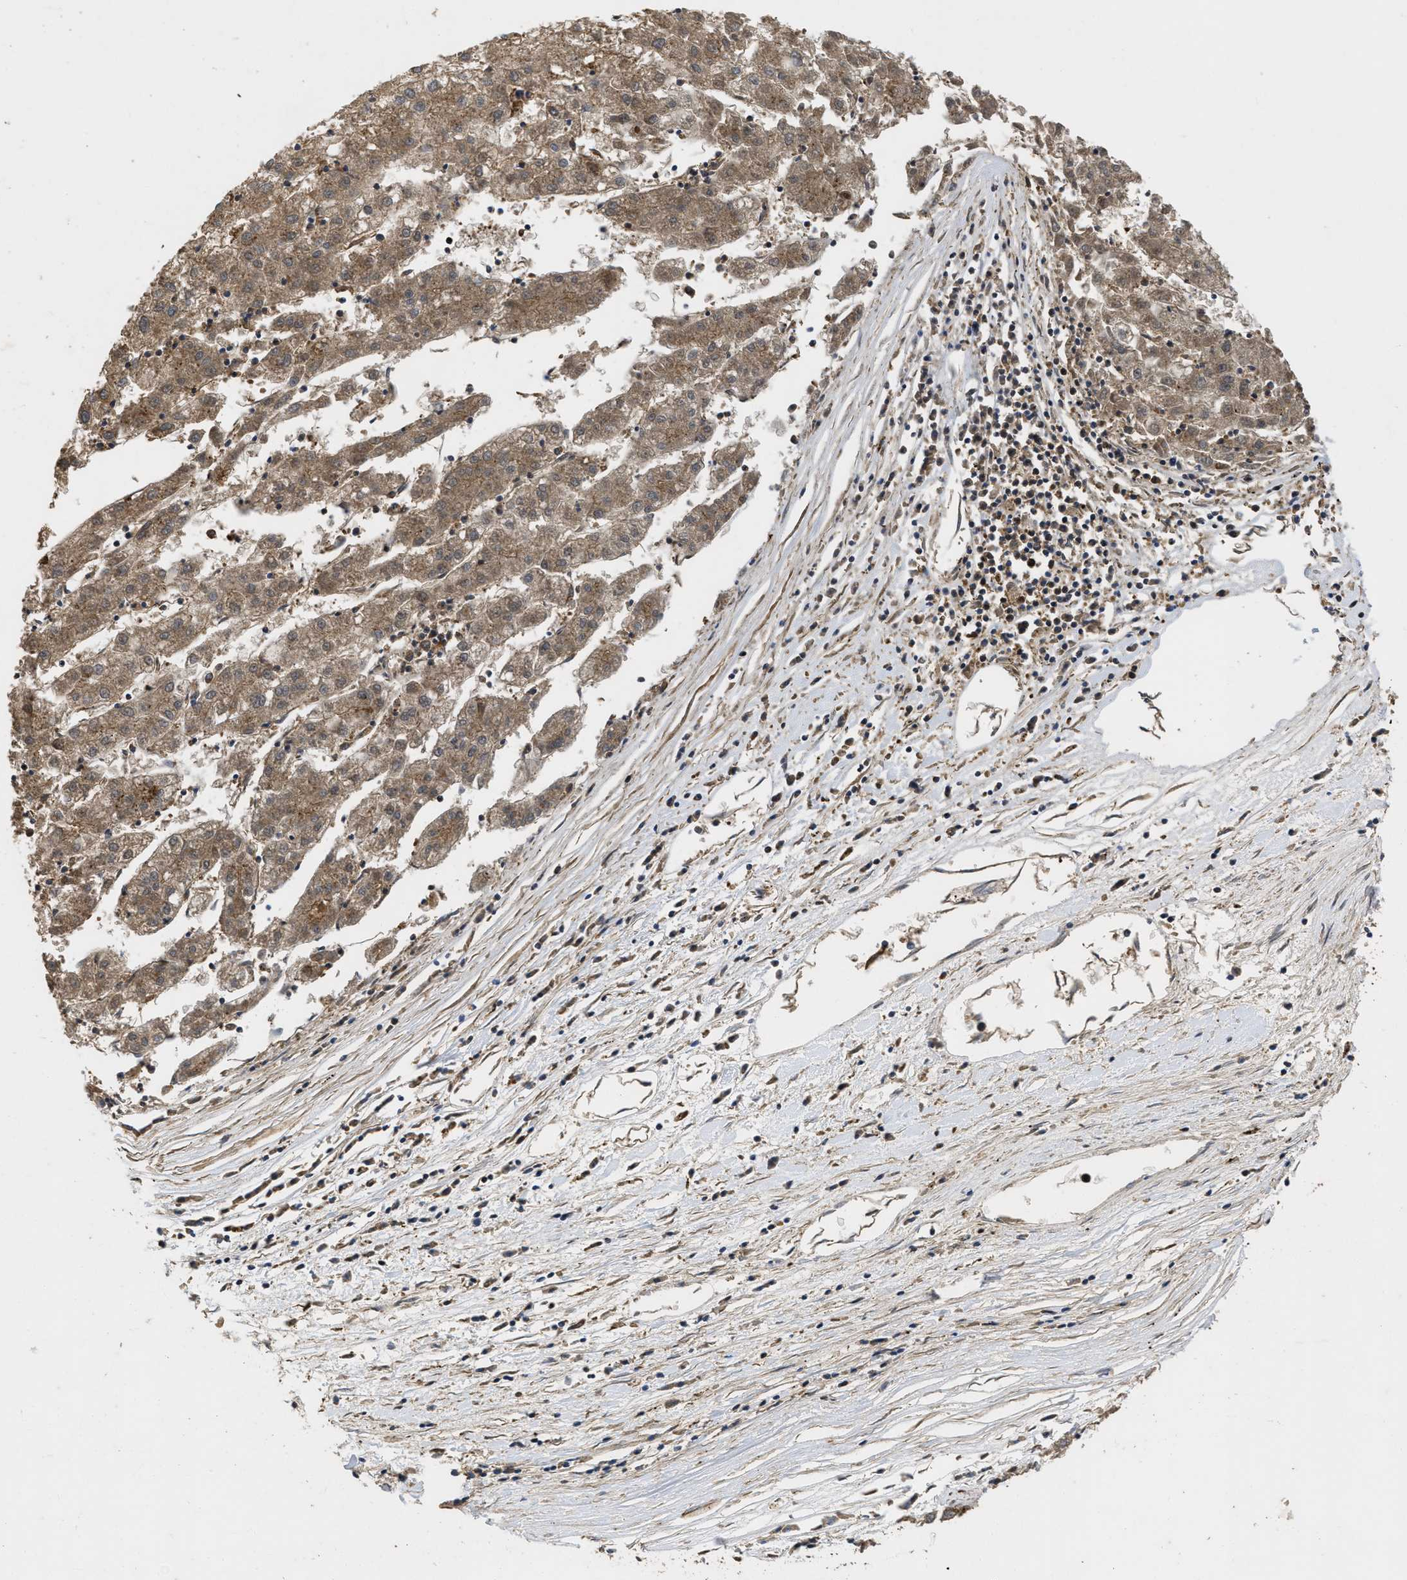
{"staining": {"intensity": "moderate", "quantity": ">75%", "location": "cytoplasmic/membranous"}, "tissue": "liver cancer", "cell_type": "Tumor cells", "image_type": "cancer", "snomed": [{"axis": "morphology", "description": "Carcinoma, Hepatocellular, NOS"}, {"axis": "topography", "description": "Liver"}], "caption": "The micrograph exhibits immunohistochemical staining of hepatocellular carcinoma (liver). There is moderate cytoplasmic/membranous expression is seen in about >75% of tumor cells.", "gene": "CBR3", "patient": {"sex": "male", "age": 72}}